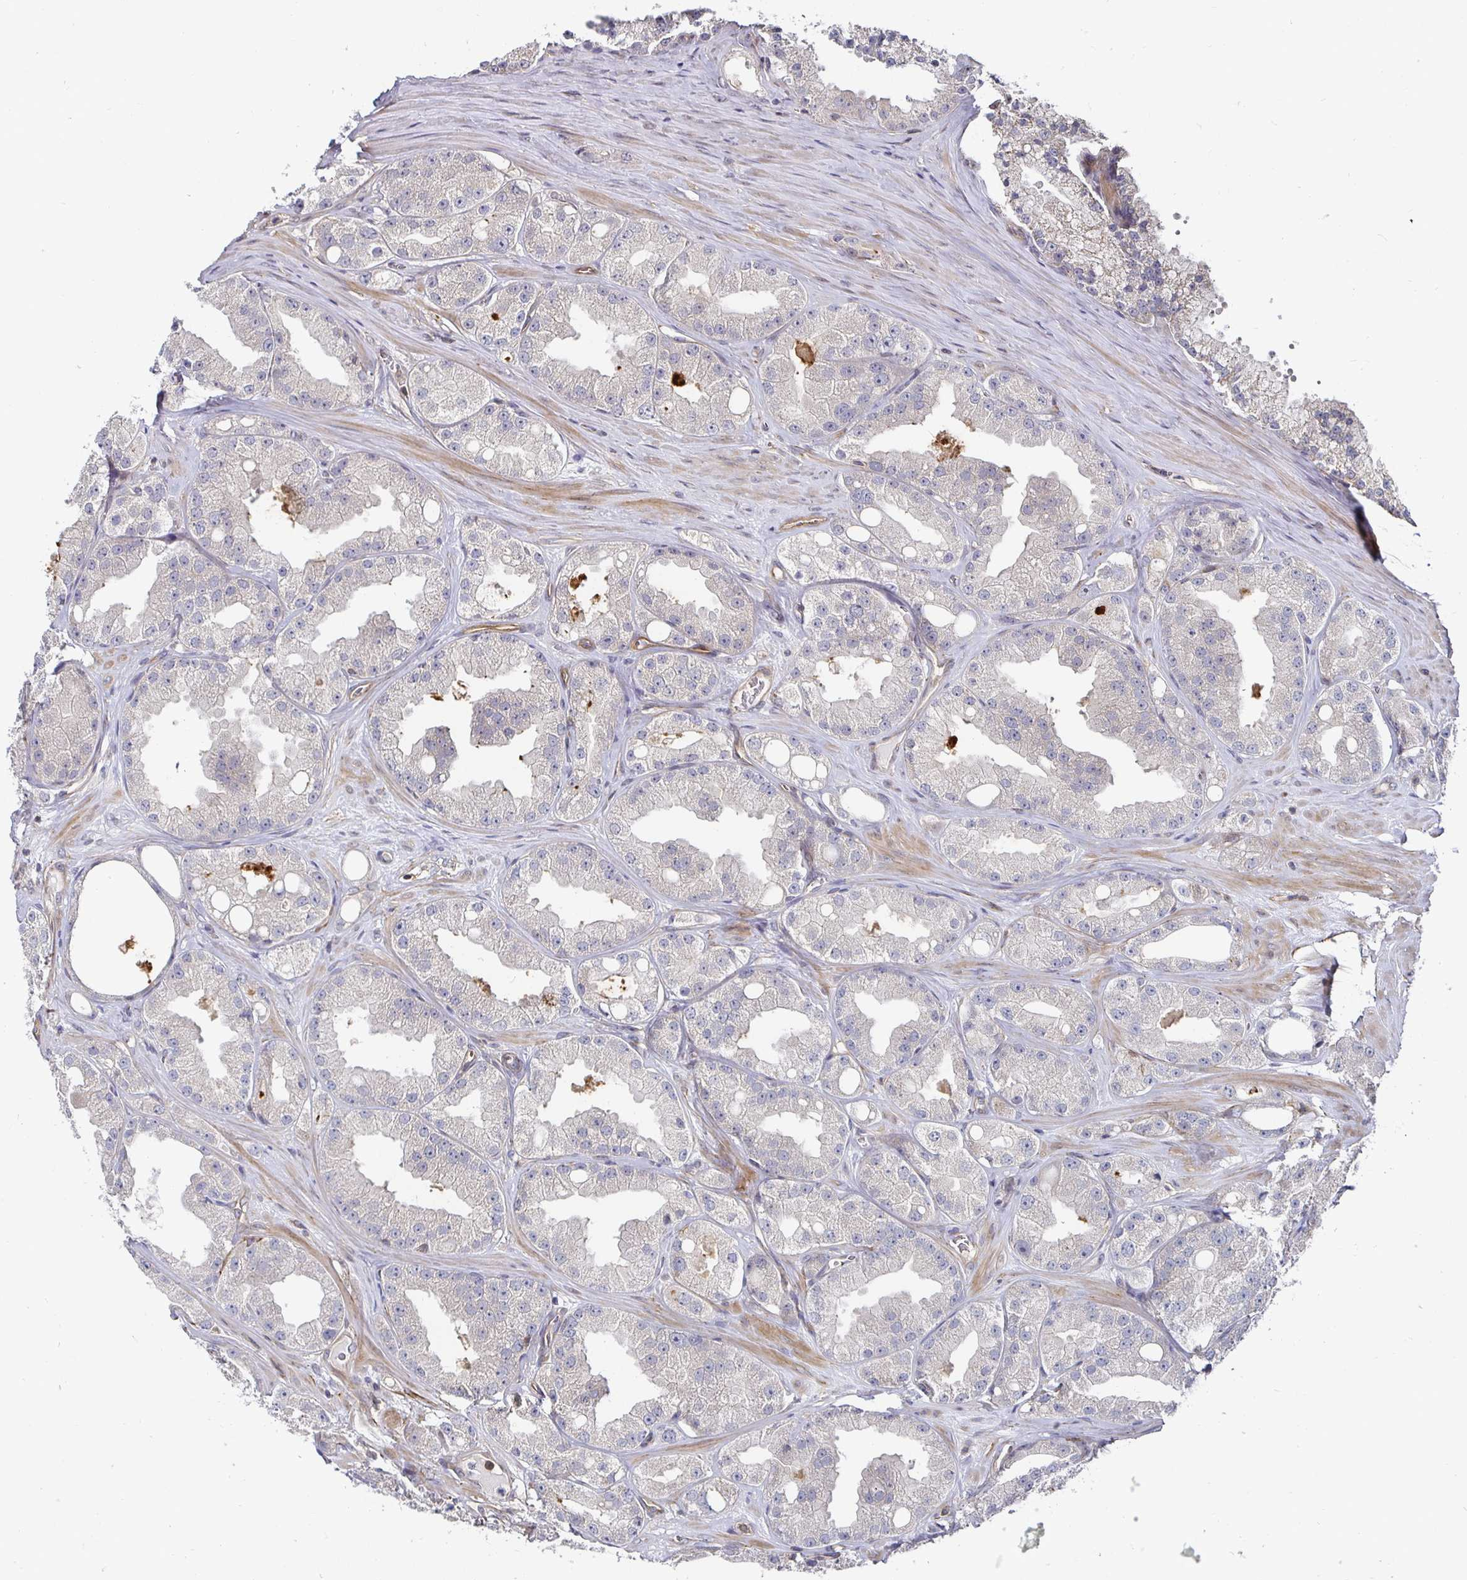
{"staining": {"intensity": "negative", "quantity": "none", "location": "none"}, "tissue": "prostate cancer", "cell_type": "Tumor cells", "image_type": "cancer", "snomed": [{"axis": "morphology", "description": "Adenocarcinoma, High grade"}, {"axis": "topography", "description": "Prostate"}], "caption": "Immunohistochemistry (IHC) of prostate high-grade adenocarcinoma shows no positivity in tumor cells.", "gene": "GJA4", "patient": {"sex": "male", "age": 66}}